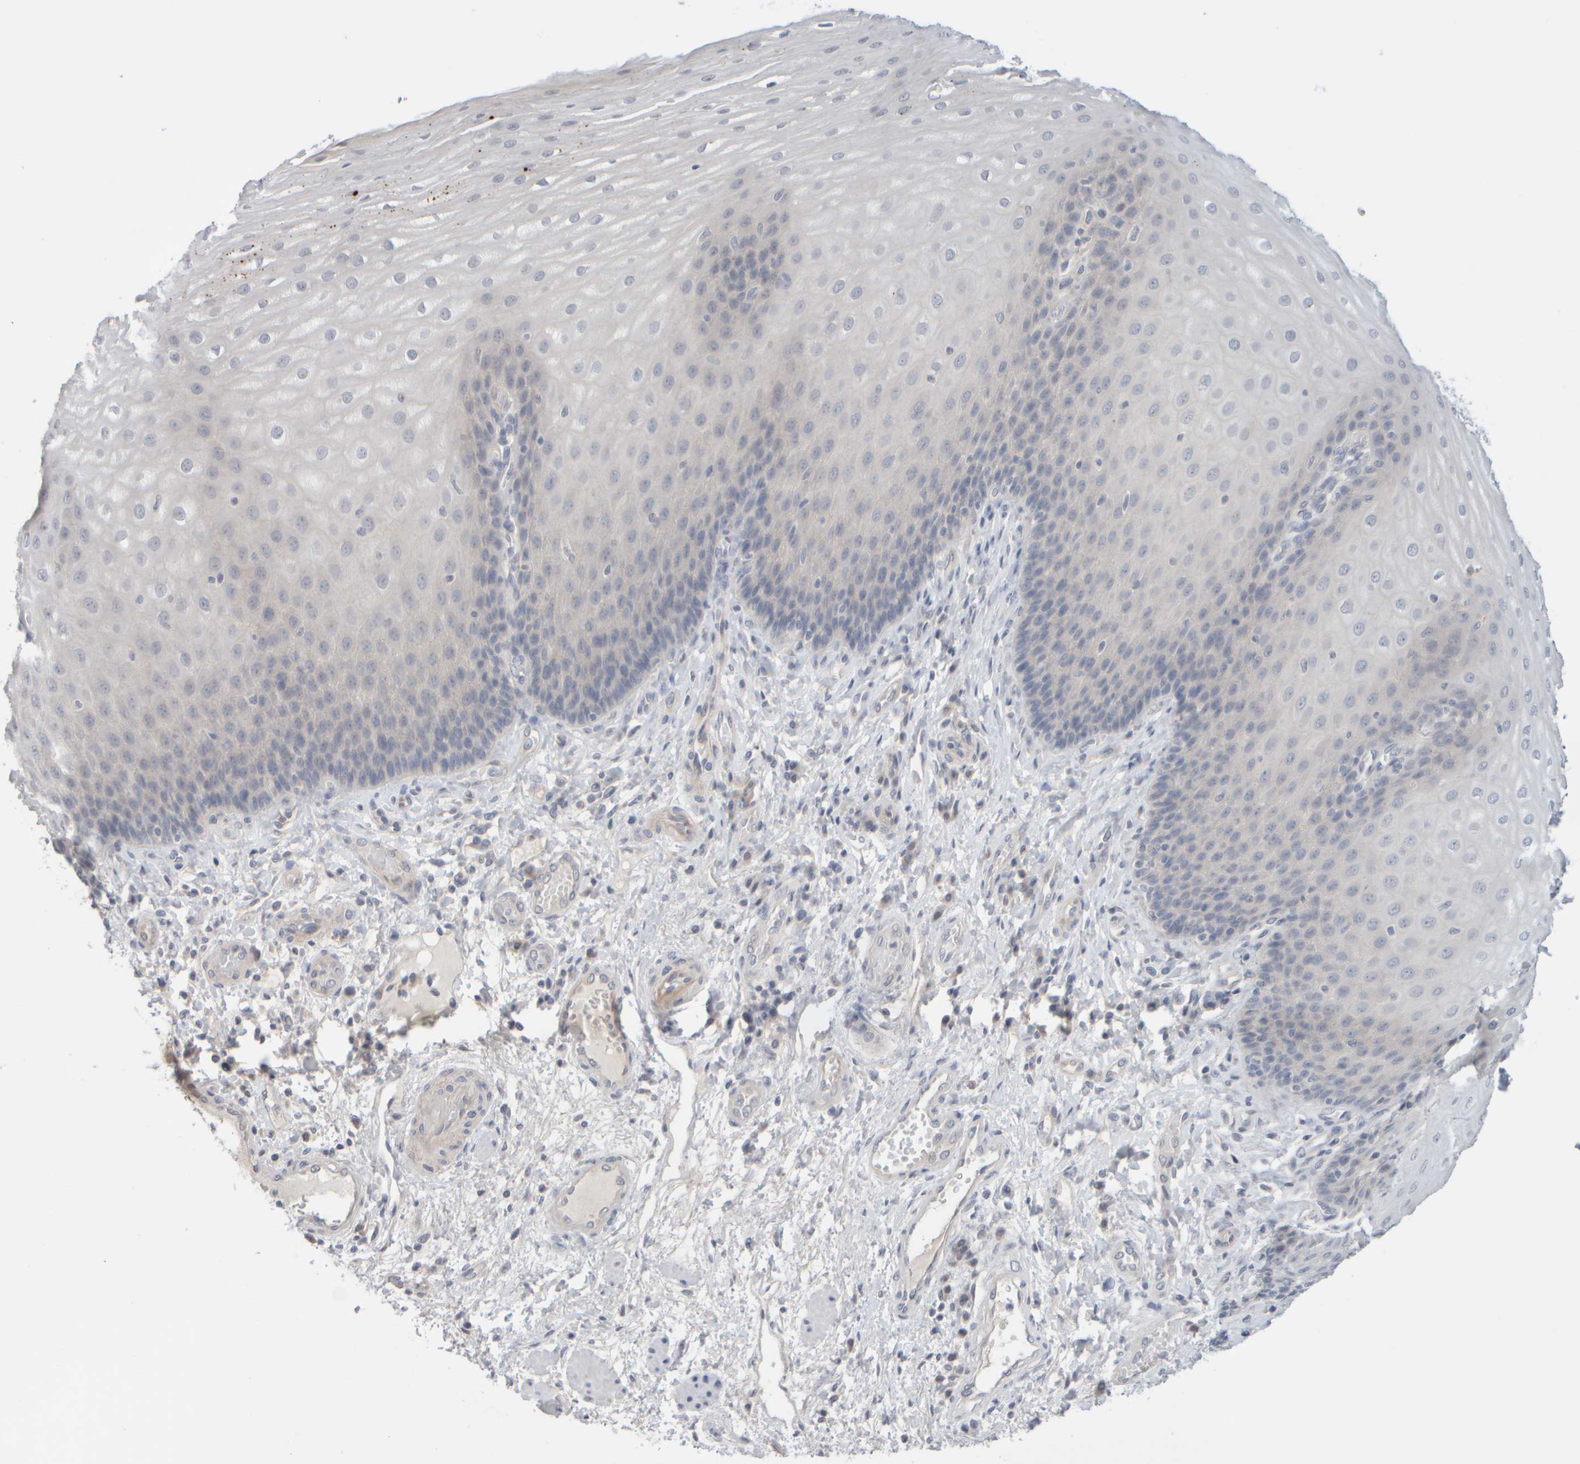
{"staining": {"intensity": "weak", "quantity": "<25%", "location": "cytoplasmic/membranous"}, "tissue": "esophagus", "cell_type": "Squamous epithelial cells", "image_type": "normal", "snomed": [{"axis": "morphology", "description": "Normal tissue, NOS"}, {"axis": "topography", "description": "Esophagus"}], "caption": "High power microscopy photomicrograph of an IHC image of normal esophagus, revealing no significant expression in squamous epithelial cells.", "gene": "GOPC", "patient": {"sex": "male", "age": 54}}